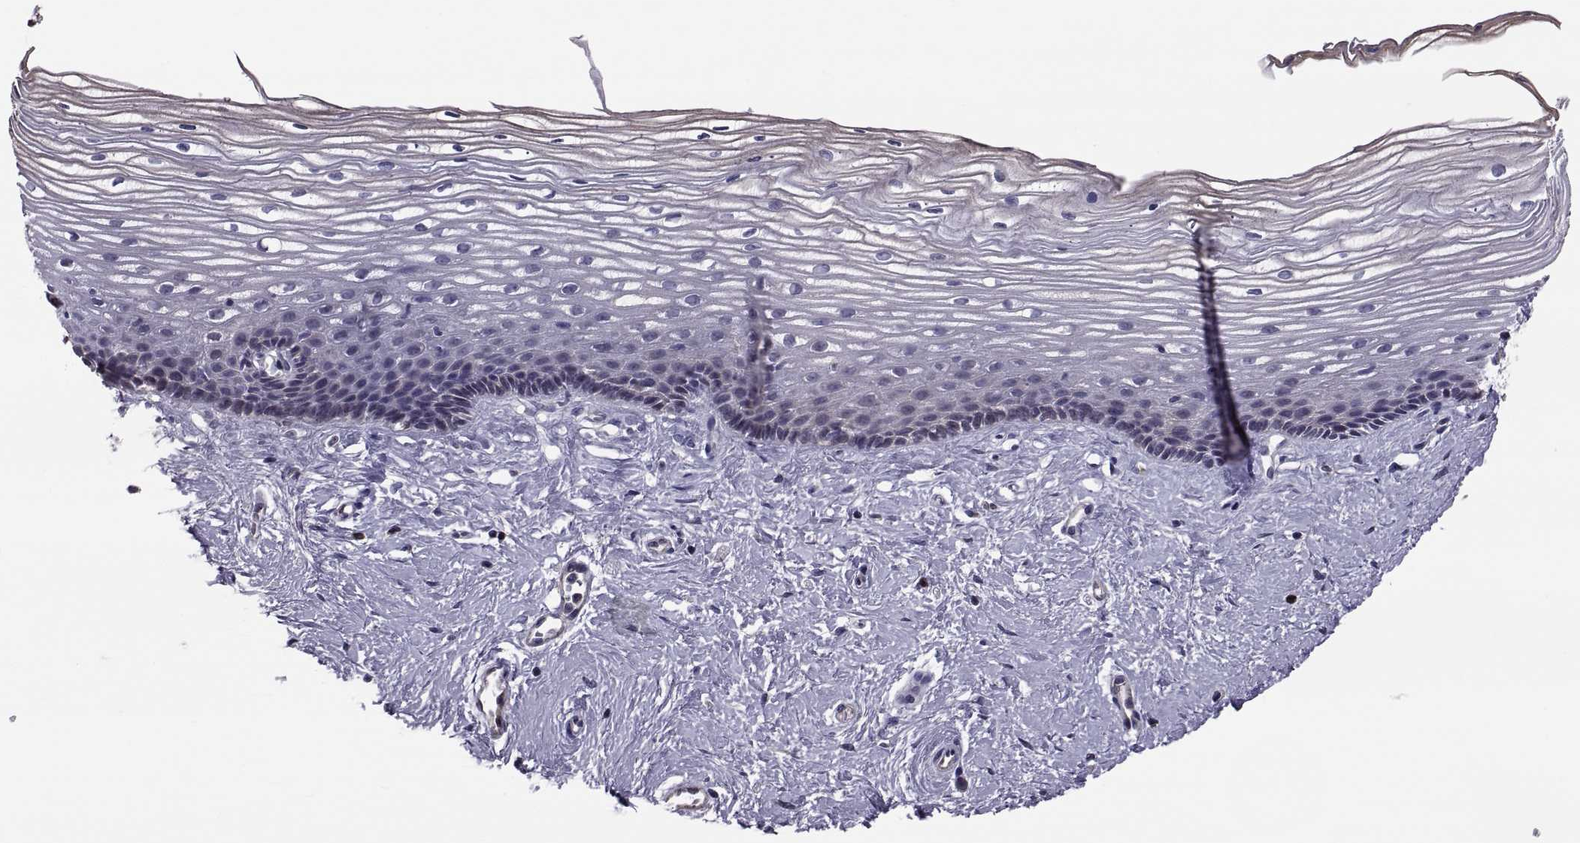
{"staining": {"intensity": "weak", "quantity": "25%-75%", "location": "cytoplasmic/membranous"}, "tissue": "cervix", "cell_type": "Glandular cells", "image_type": "normal", "snomed": [{"axis": "morphology", "description": "Normal tissue, NOS"}, {"axis": "topography", "description": "Cervix"}], "caption": "Brown immunohistochemical staining in normal cervix demonstrates weak cytoplasmic/membranous positivity in approximately 25%-75% of glandular cells.", "gene": "ANO1", "patient": {"sex": "female", "age": 40}}